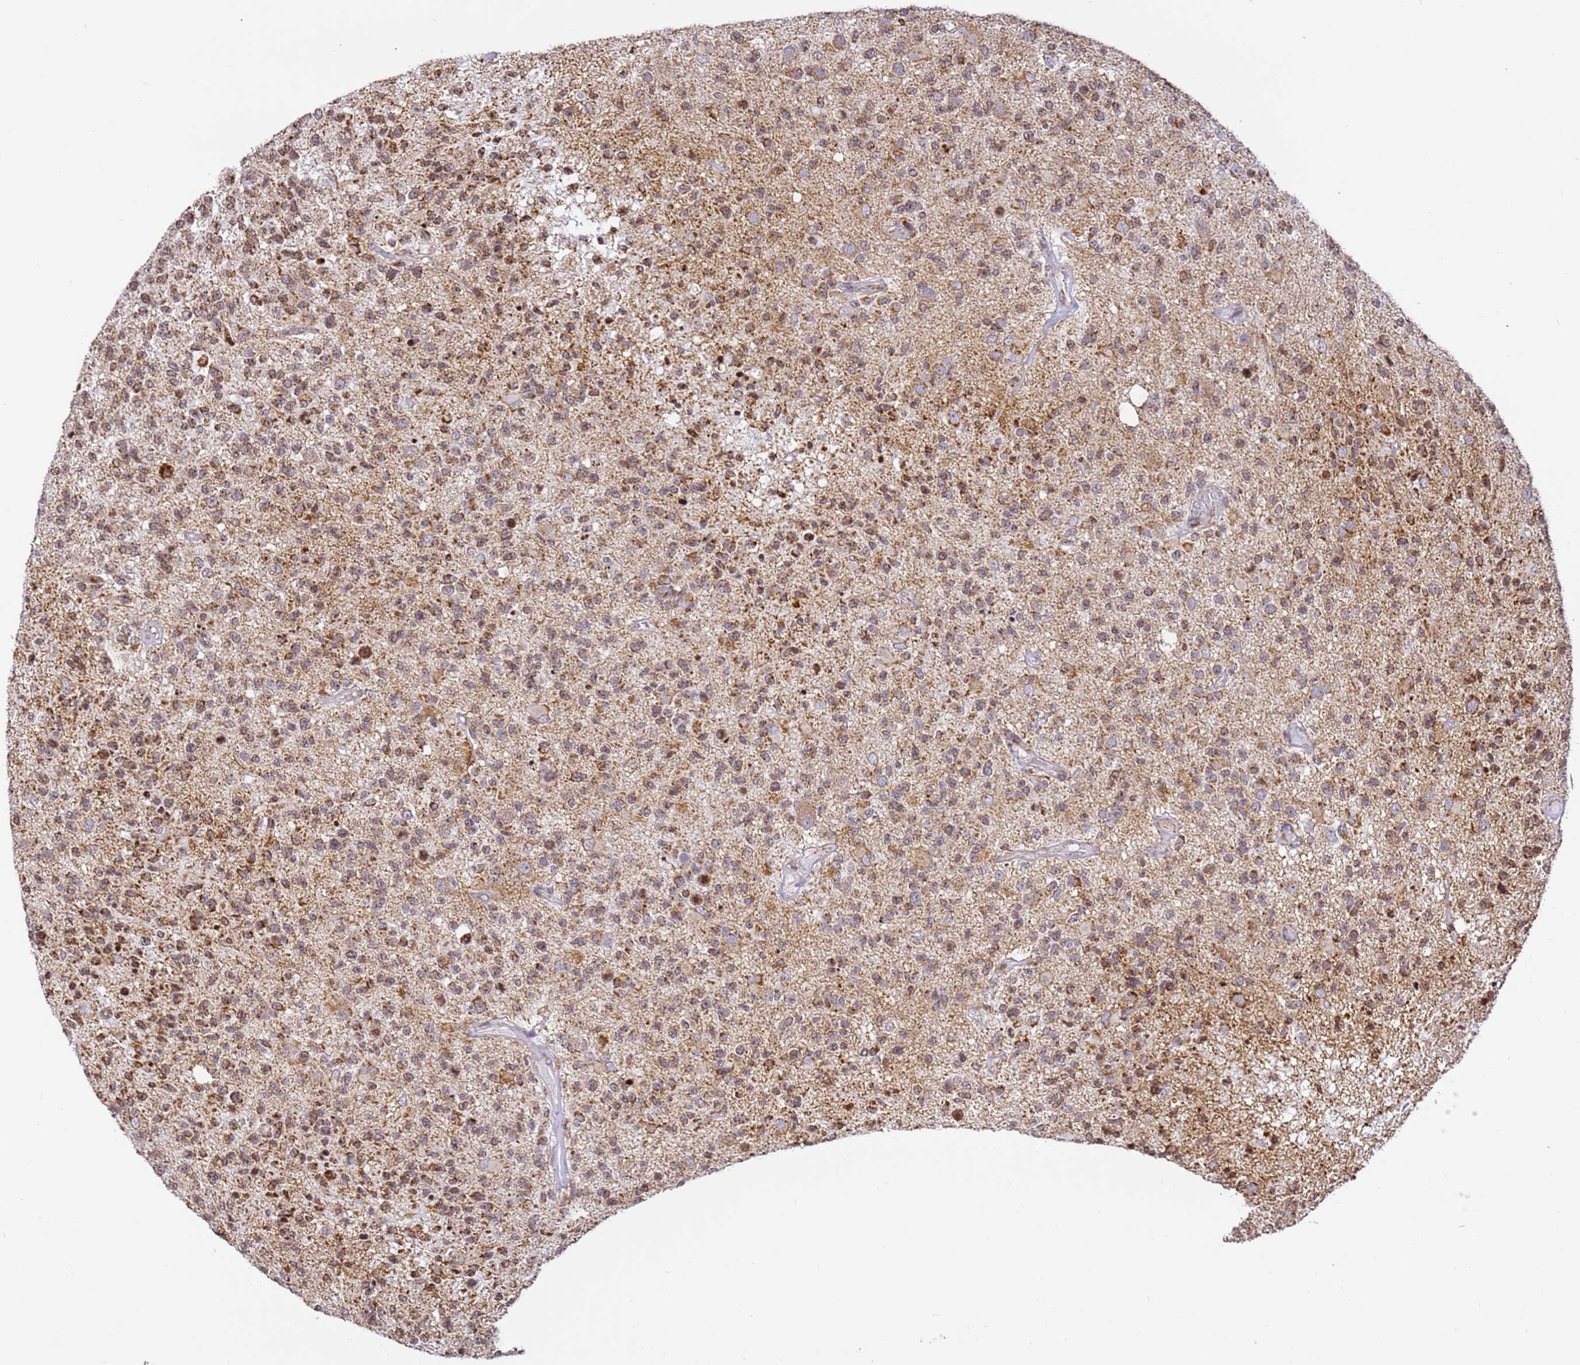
{"staining": {"intensity": "moderate", "quantity": ">75%", "location": "cytoplasmic/membranous"}, "tissue": "glioma", "cell_type": "Tumor cells", "image_type": "cancer", "snomed": [{"axis": "morphology", "description": "Glioma, malignant, High grade"}, {"axis": "morphology", "description": "Glioblastoma, NOS"}, {"axis": "topography", "description": "Brain"}], "caption": "Glioma was stained to show a protein in brown. There is medium levels of moderate cytoplasmic/membranous expression in approximately >75% of tumor cells.", "gene": "HSPE1", "patient": {"sex": "male", "age": 60}}